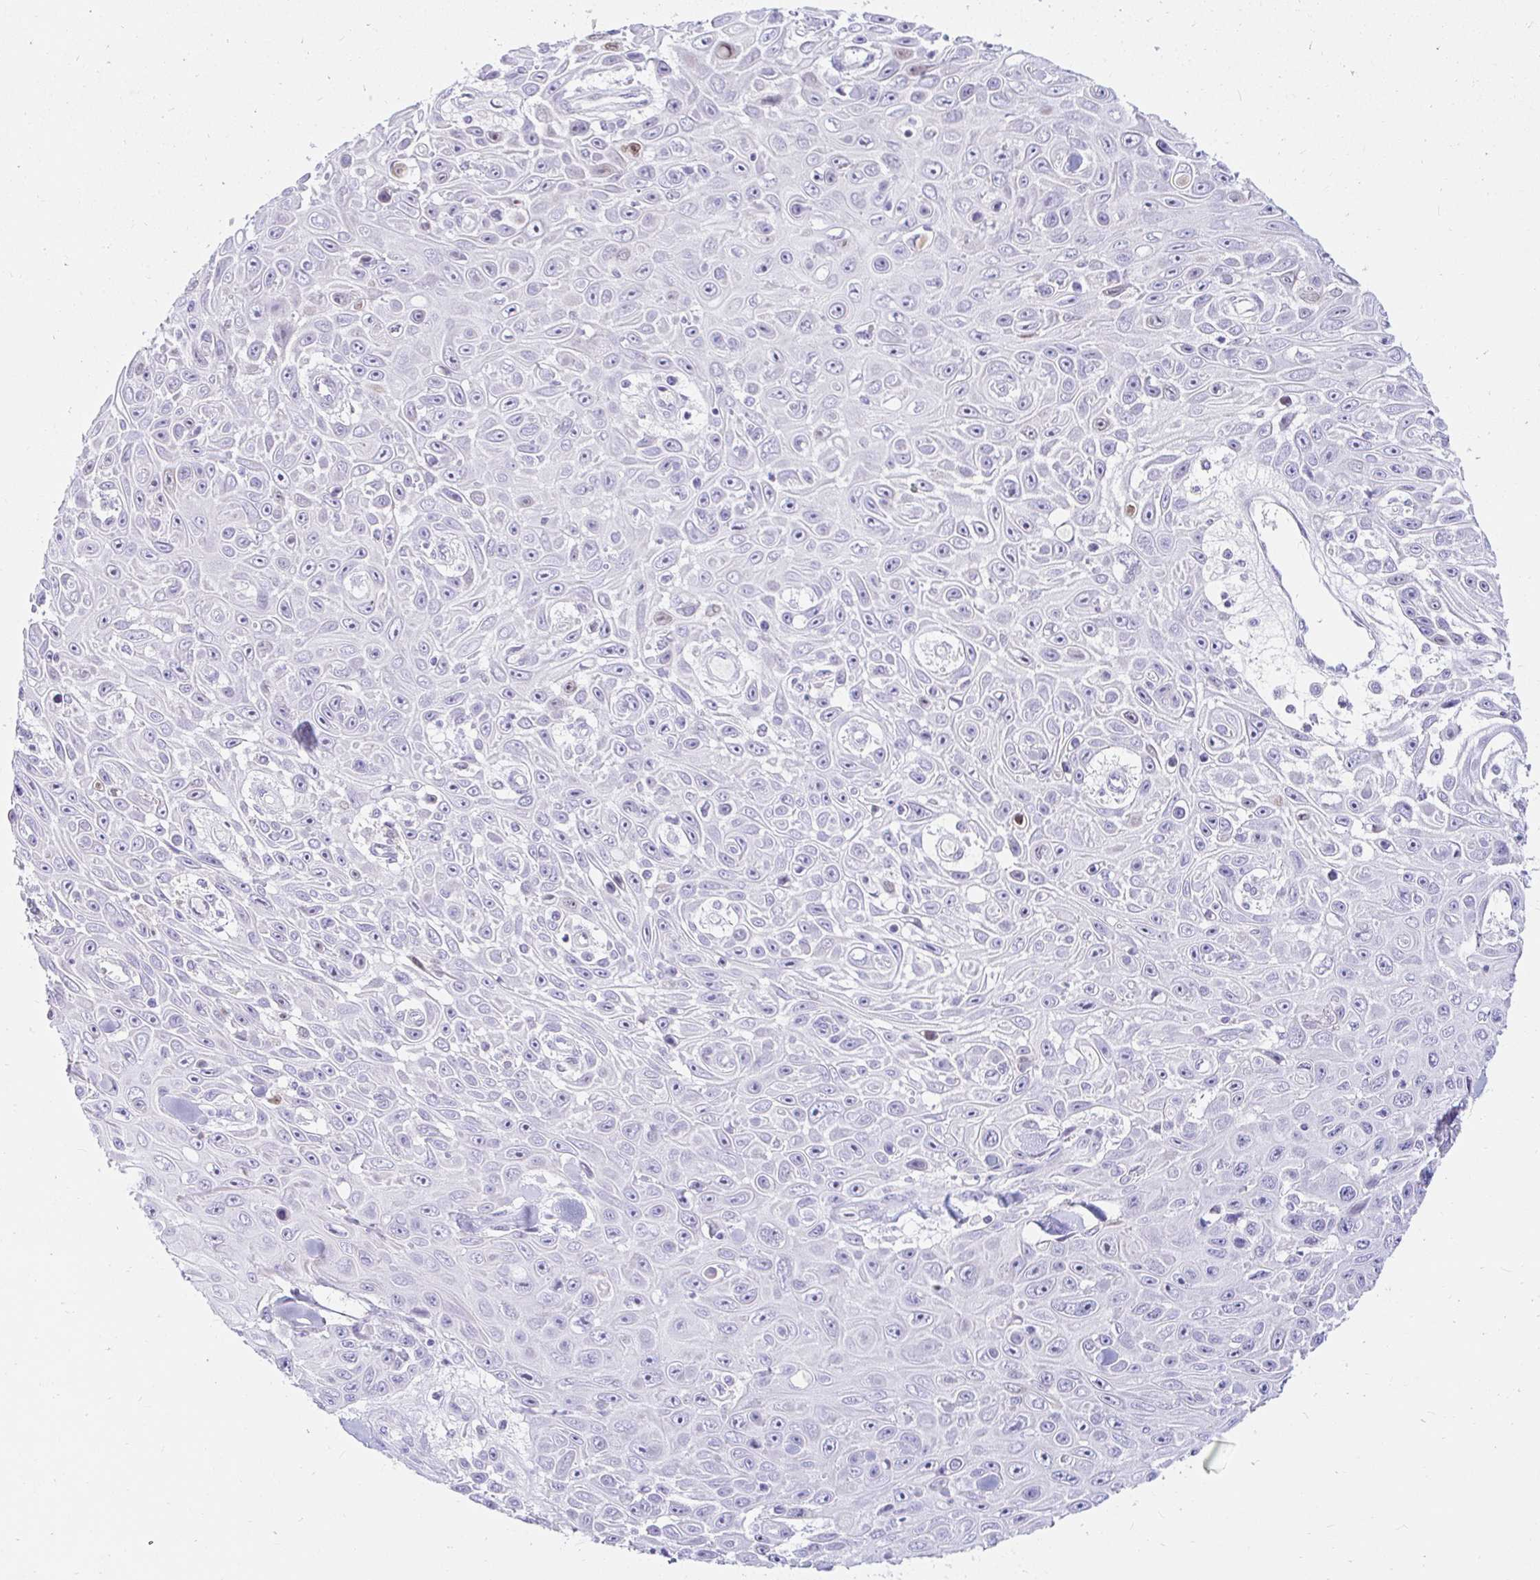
{"staining": {"intensity": "negative", "quantity": "none", "location": "none"}, "tissue": "skin cancer", "cell_type": "Tumor cells", "image_type": "cancer", "snomed": [{"axis": "morphology", "description": "Squamous cell carcinoma, NOS"}, {"axis": "topography", "description": "Skin"}], "caption": "DAB immunohistochemical staining of human skin squamous cell carcinoma reveals no significant positivity in tumor cells. (DAB immunohistochemistry (IHC) visualized using brightfield microscopy, high magnification).", "gene": "CAPSL", "patient": {"sex": "male", "age": 82}}